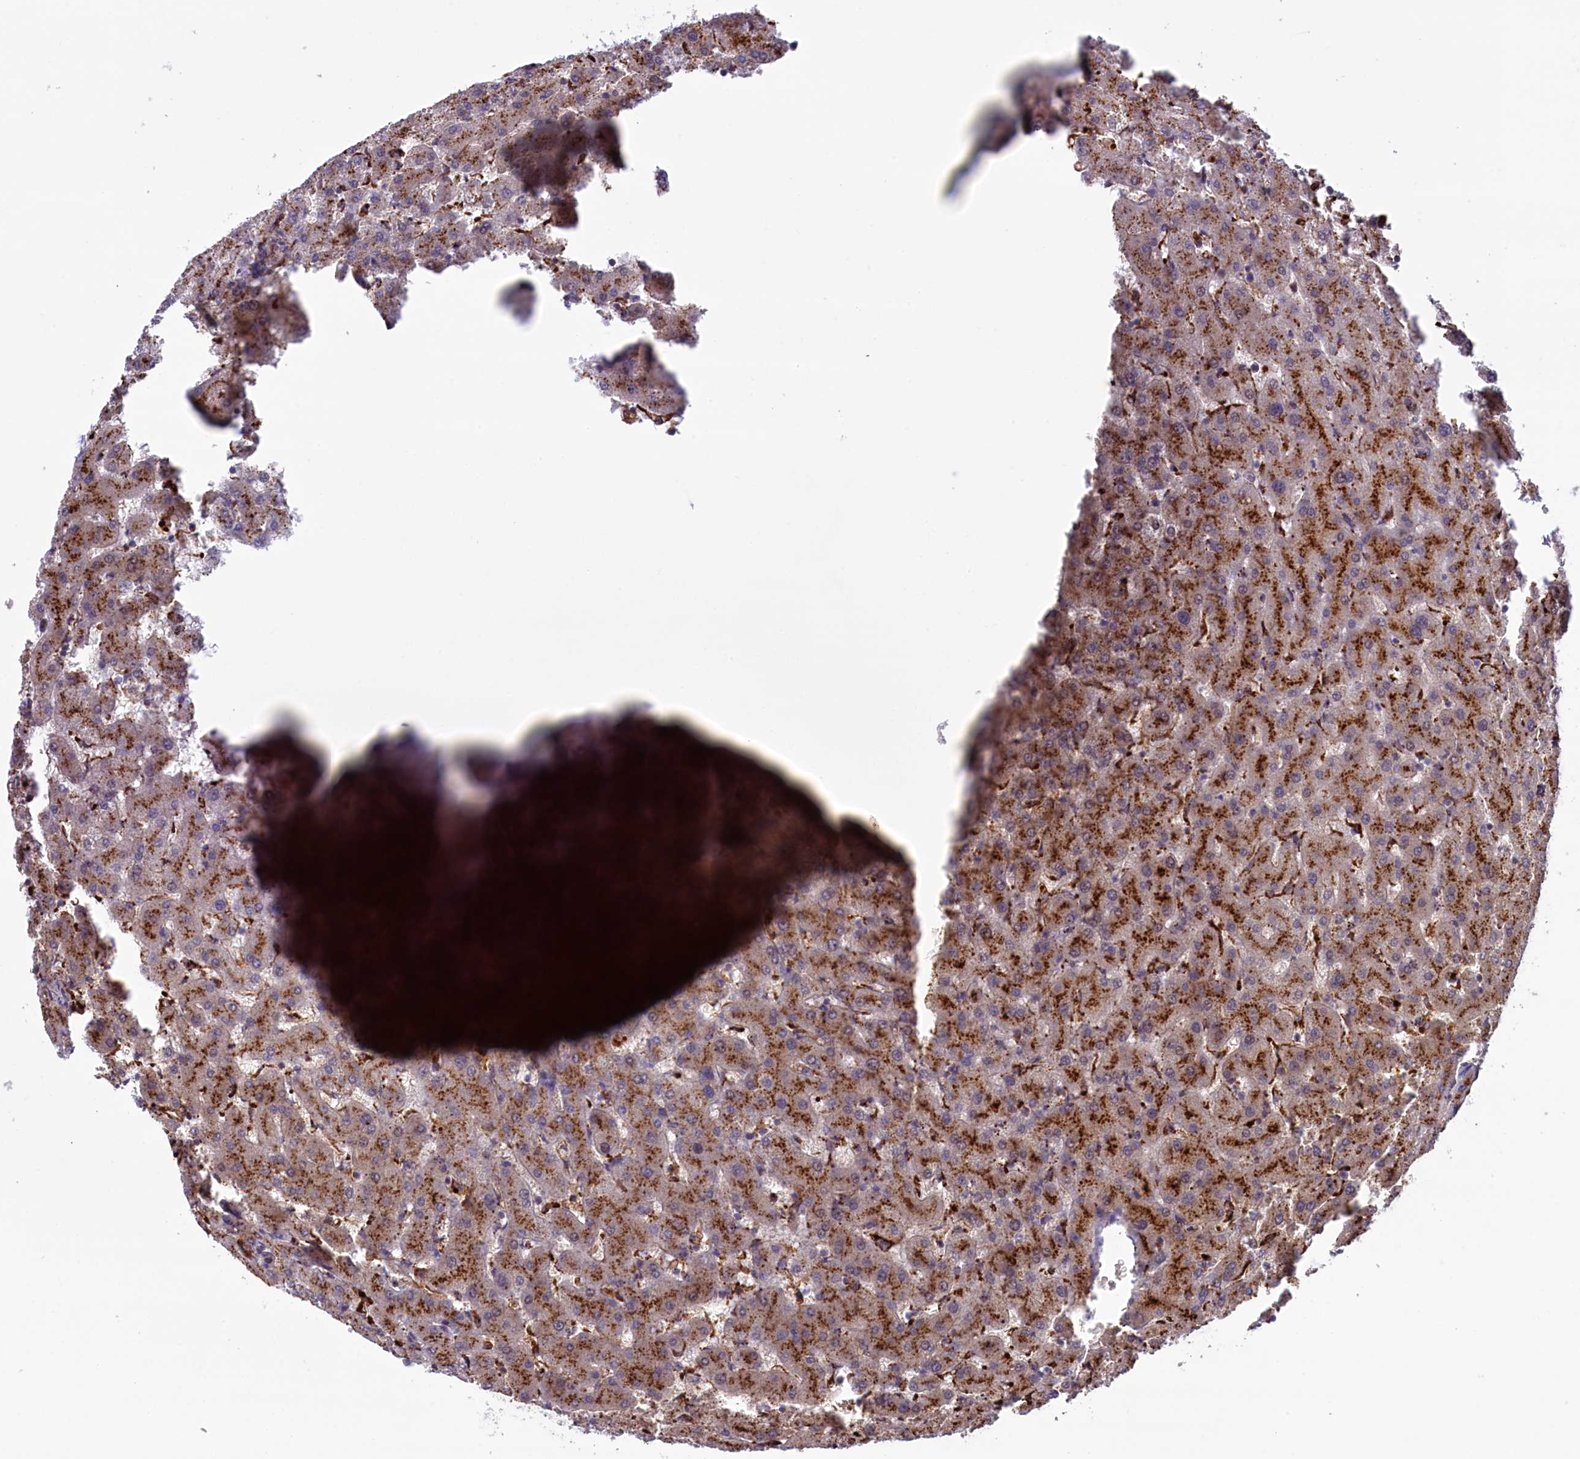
{"staining": {"intensity": "weak", "quantity": ">75%", "location": "cytoplasmic/membranous"}, "tissue": "liver", "cell_type": "Cholangiocytes", "image_type": "normal", "snomed": [{"axis": "morphology", "description": "Normal tissue, NOS"}, {"axis": "topography", "description": "Liver"}], "caption": "This photomicrograph displays IHC staining of normal liver, with low weak cytoplasmic/membranous expression in approximately >75% of cholangiocytes.", "gene": "MAN2B1", "patient": {"sex": "female", "age": 63}}